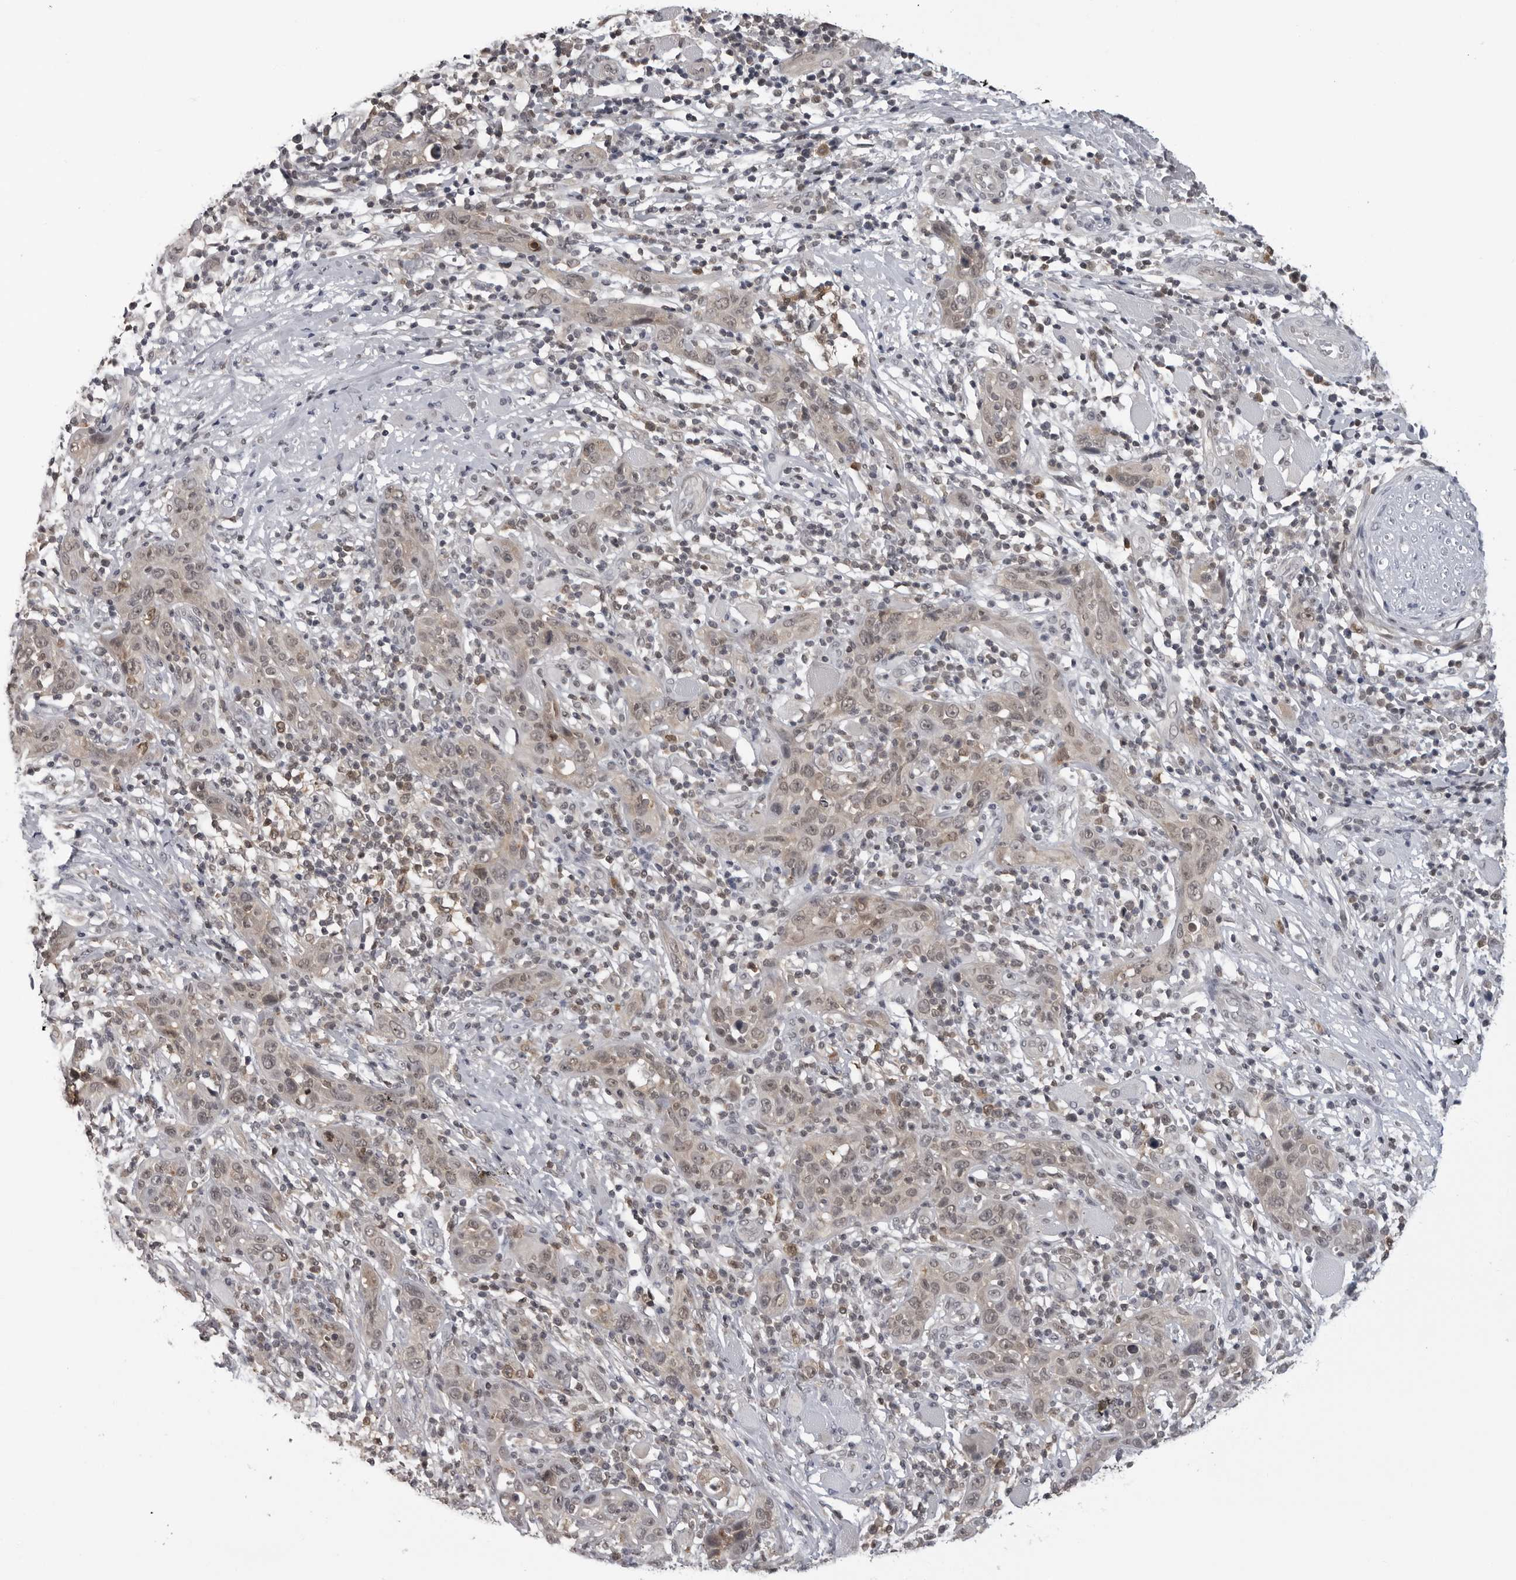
{"staining": {"intensity": "weak", "quantity": ">75%", "location": "cytoplasmic/membranous,nuclear"}, "tissue": "skin cancer", "cell_type": "Tumor cells", "image_type": "cancer", "snomed": [{"axis": "morphology", "description": "Squamous cell carcinoma, NOS"}, {"axis": "topography", "description": "Skin"}], "caption": "High-power microscopy captured an immunohistochemistry micrograph of skin squamous cell carcinoma, revealing weak cytoplasmic/membranous and nuclear expression in about >75% of tumor cells. The staining was performed using DAB to visualize the protein expression in brown, while the nuclei were stained in blue with hematoxylin (Magnification: 20x).", "gene": "PDCL3", "patient": {"sex": "female", "age": 88}}